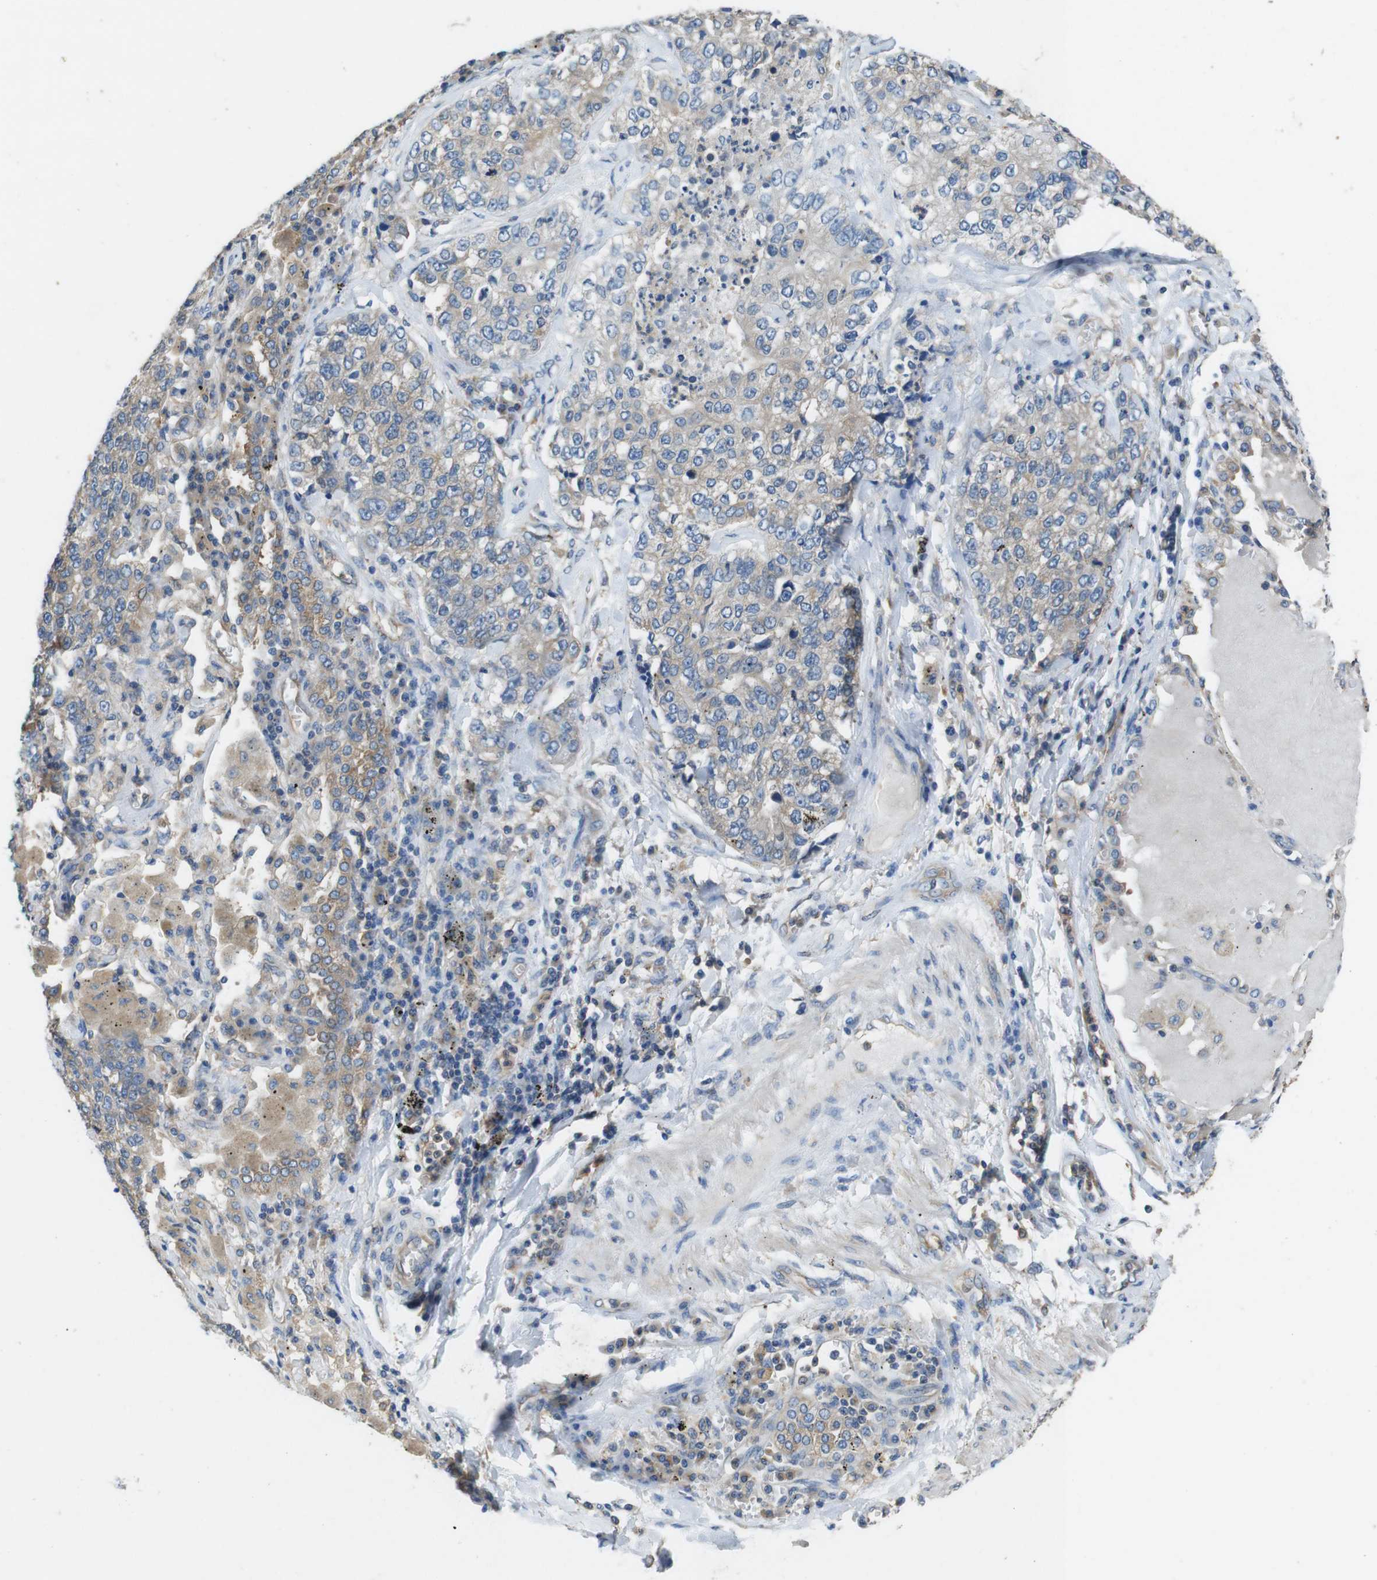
{"staining": {"intensity": "weak", "quantity": "25%-75%", "location": "cytoplasmic/membranous"}, "tissue": "lung cancer", "cell_type": "Tumor cells", "image_type": "cancer", "snomed": [{"axis": "morphology", "description": "Adenocarcinoma, NOS"}, {"axis": "topography", "description": "Lung"}], "caption": "Human adenocarcinoma (lung) stained for a protein (brown) exhibits weak cytoplasmic/membranous positive staining in approximately 25%-75% of tumor cells.", "gene": "DCTN1", "patient": {"sex": "male", "age": 49}}